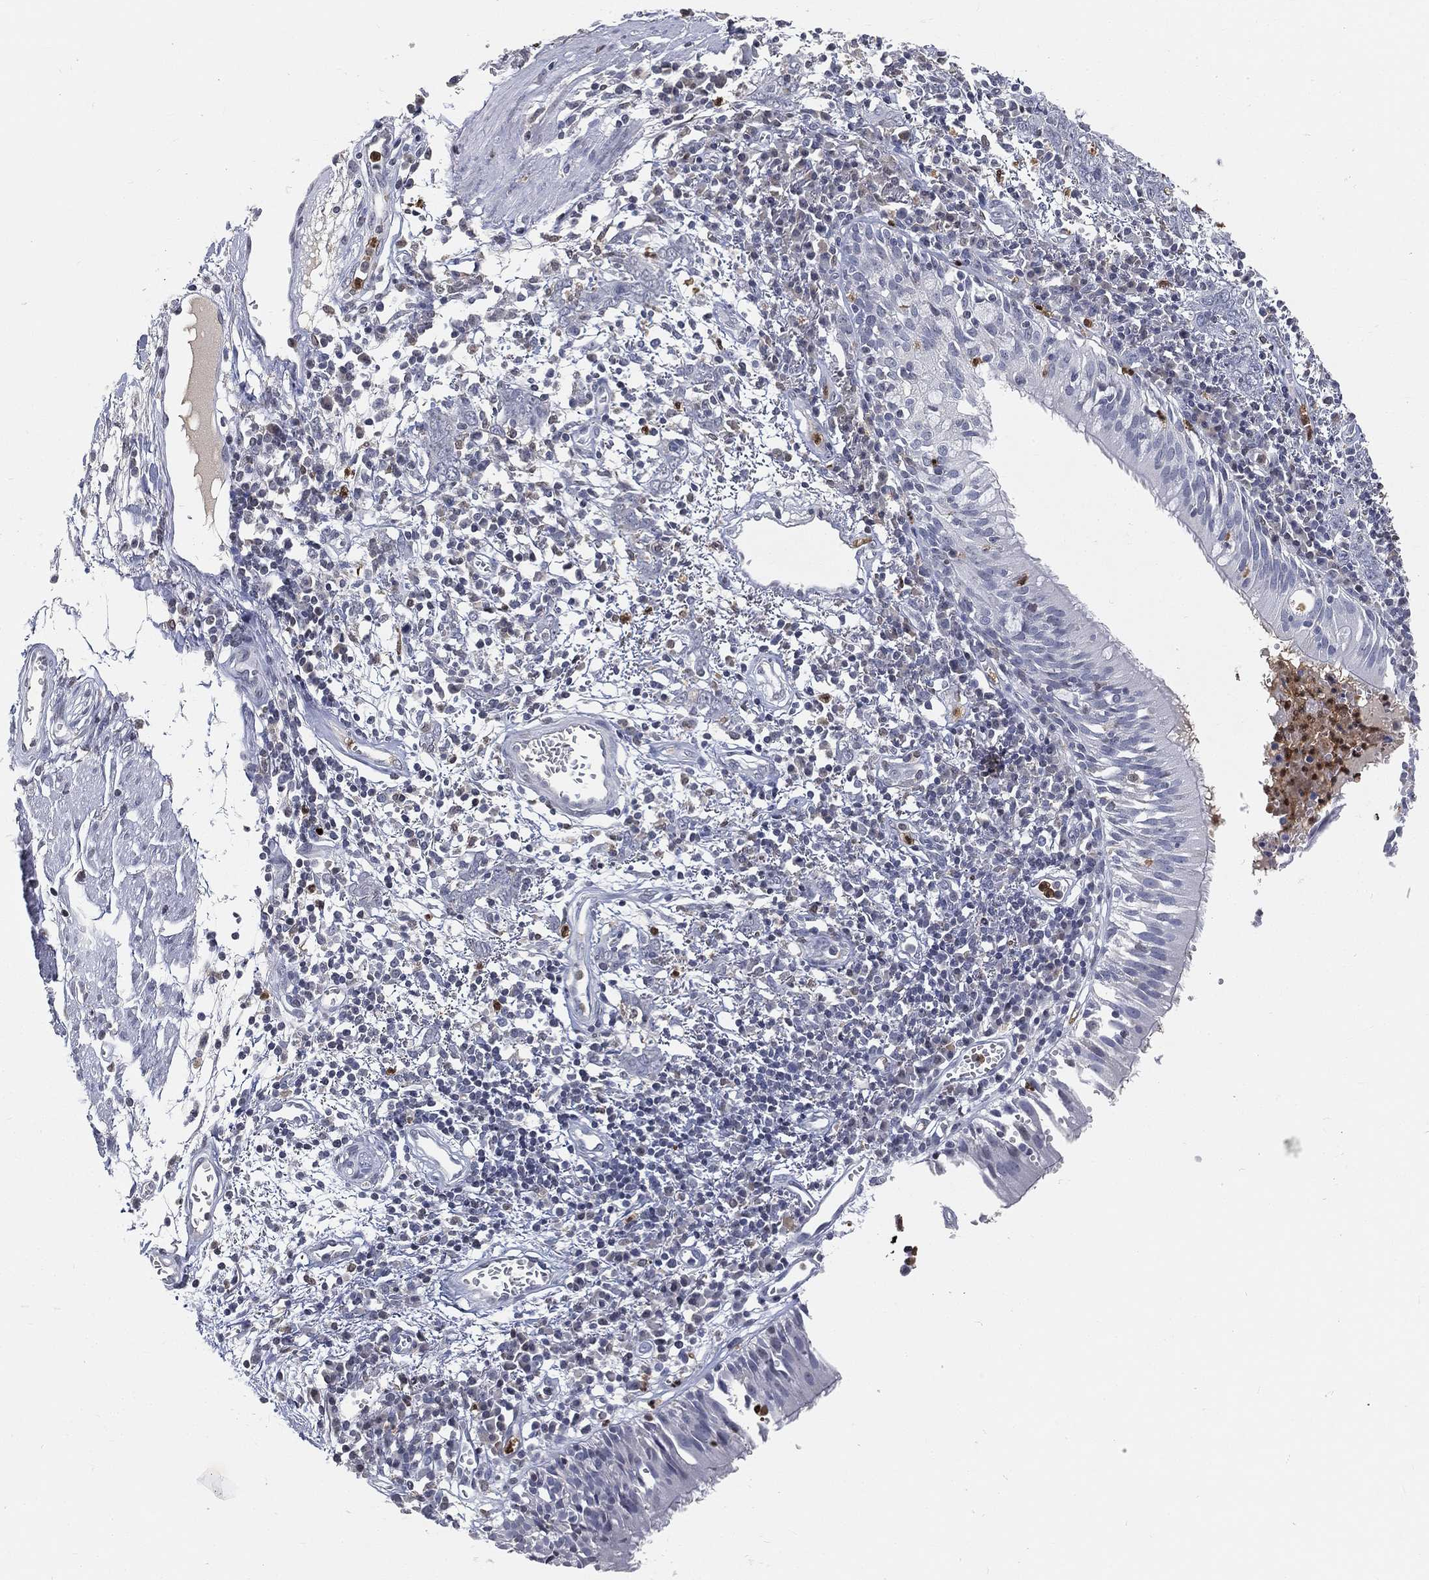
{"staining": {"intensity": "negative", "quantity": "none", "location": "none"}, "tissue": "bronchus", "cell_type": "Respiratory epithelial cells", "image_type": "normal", "snomed": [{"axis": "morphology", "description": "Normal tissue, NOS"}, {"axis": "morphology", "description": "Squamous cell carcinoma, NOS"}, {"axis": "topography", "description": "Cartilage tissue"}, {"axis": "topography", "description": "Bronchus"}, {"axis": "topography", "description": "Lung"}], "caption": "Bronchus stained for a protein using immunohistochemistry (IHC) shows no expression respiratory epithelial cells.", "gene": "ARG1", "patient": {"sex": "male", "age": 66}}